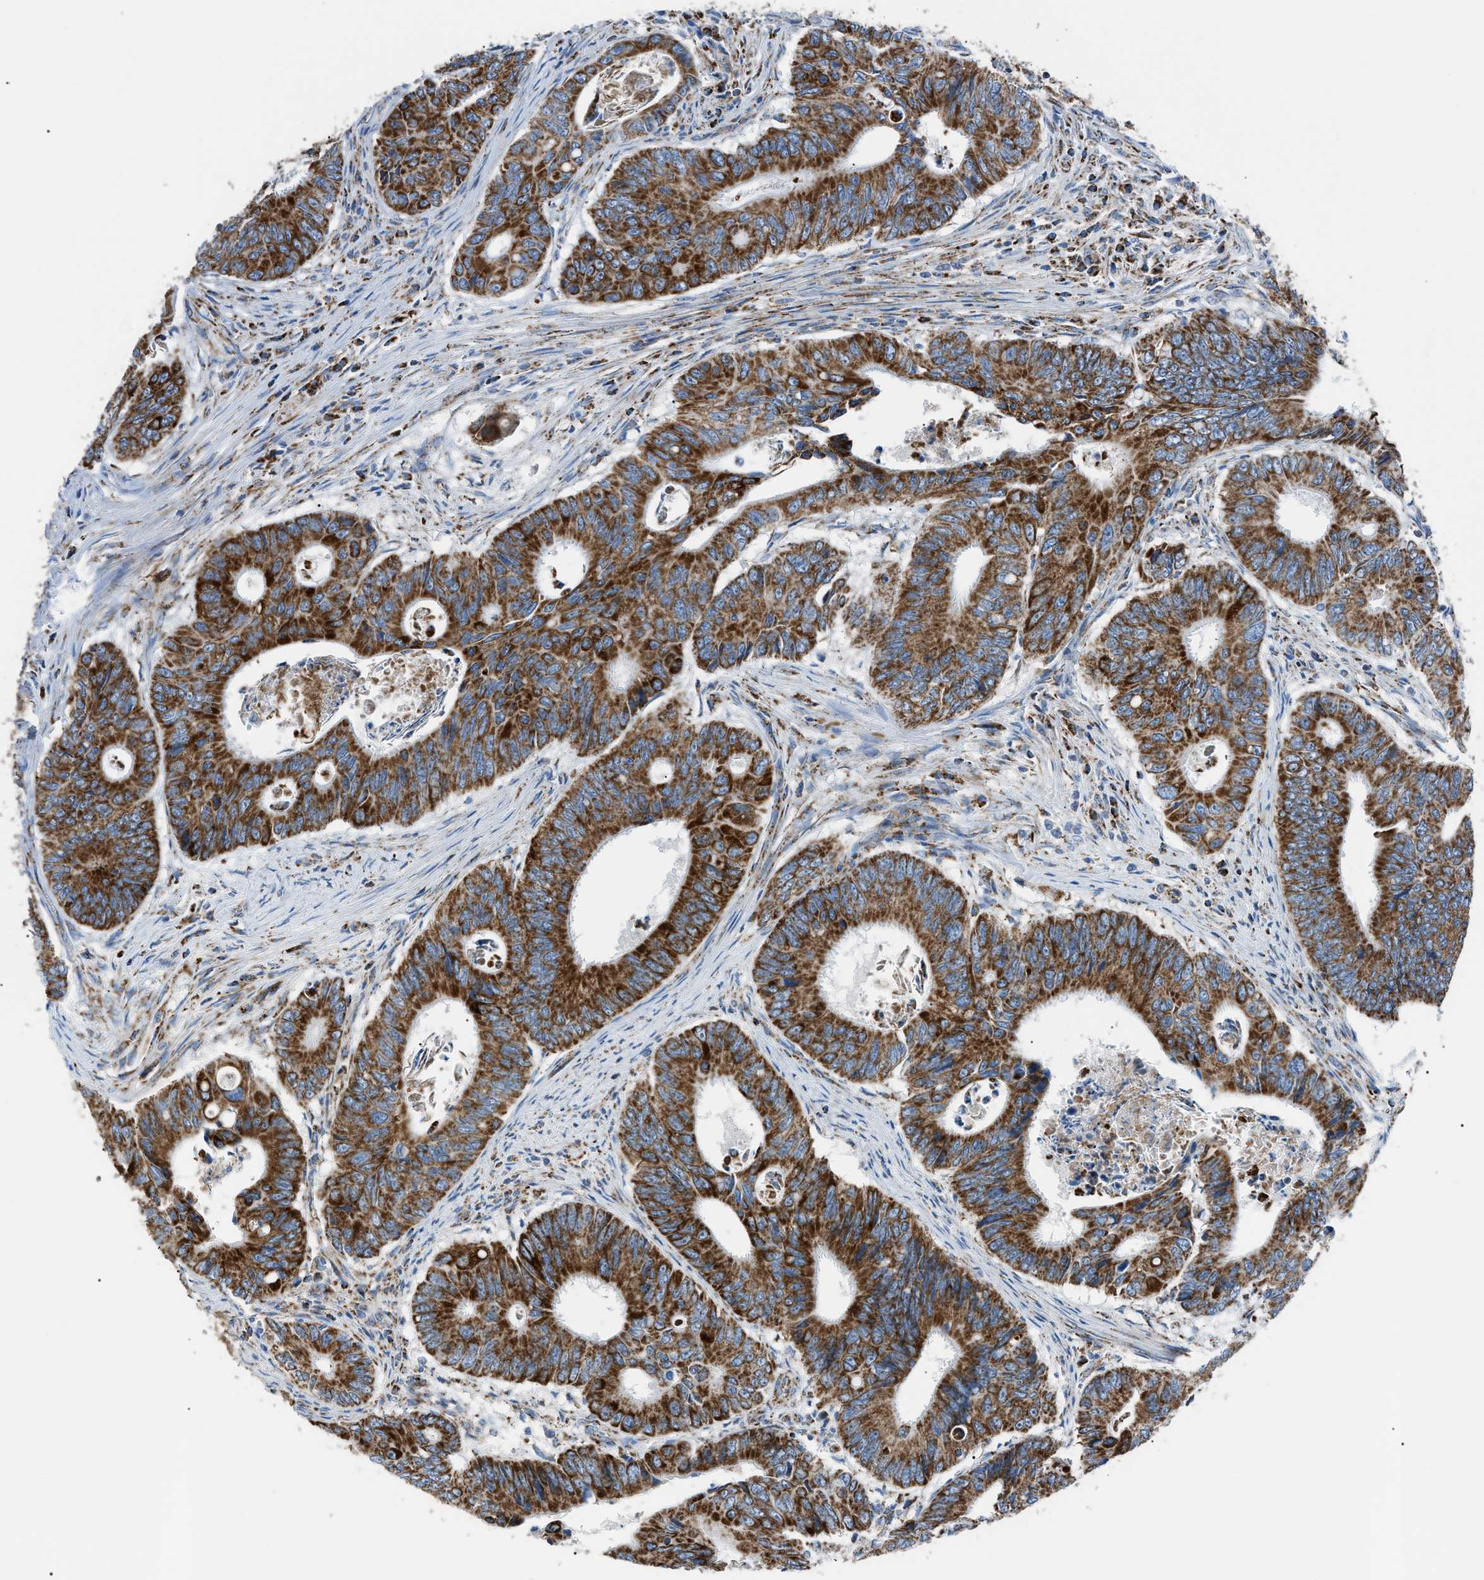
{"staining": {"intensity": "strong", "quantity": ">75%", "location": "cytoplasmic/membranous"}, "tissue": "colorectal cancer", "cell_type": "Tumor cells", "image_type": "cancer", "snomed": [{"axis": "morphology", "description": "Inflammation, NOS"}, {"axis": "morphology", "description": "Adenocarcinoma, NOS"}, {"axis": "topography", "description": "Colon"}], "caption": "Colorectal adenocarcinoma stained with IHC exhibits strong cytoplasmic/membranous staining in approximately >75% of tumor cells.", "gene": "PHB2", "patient": {"sex": "male", "age": 72}}